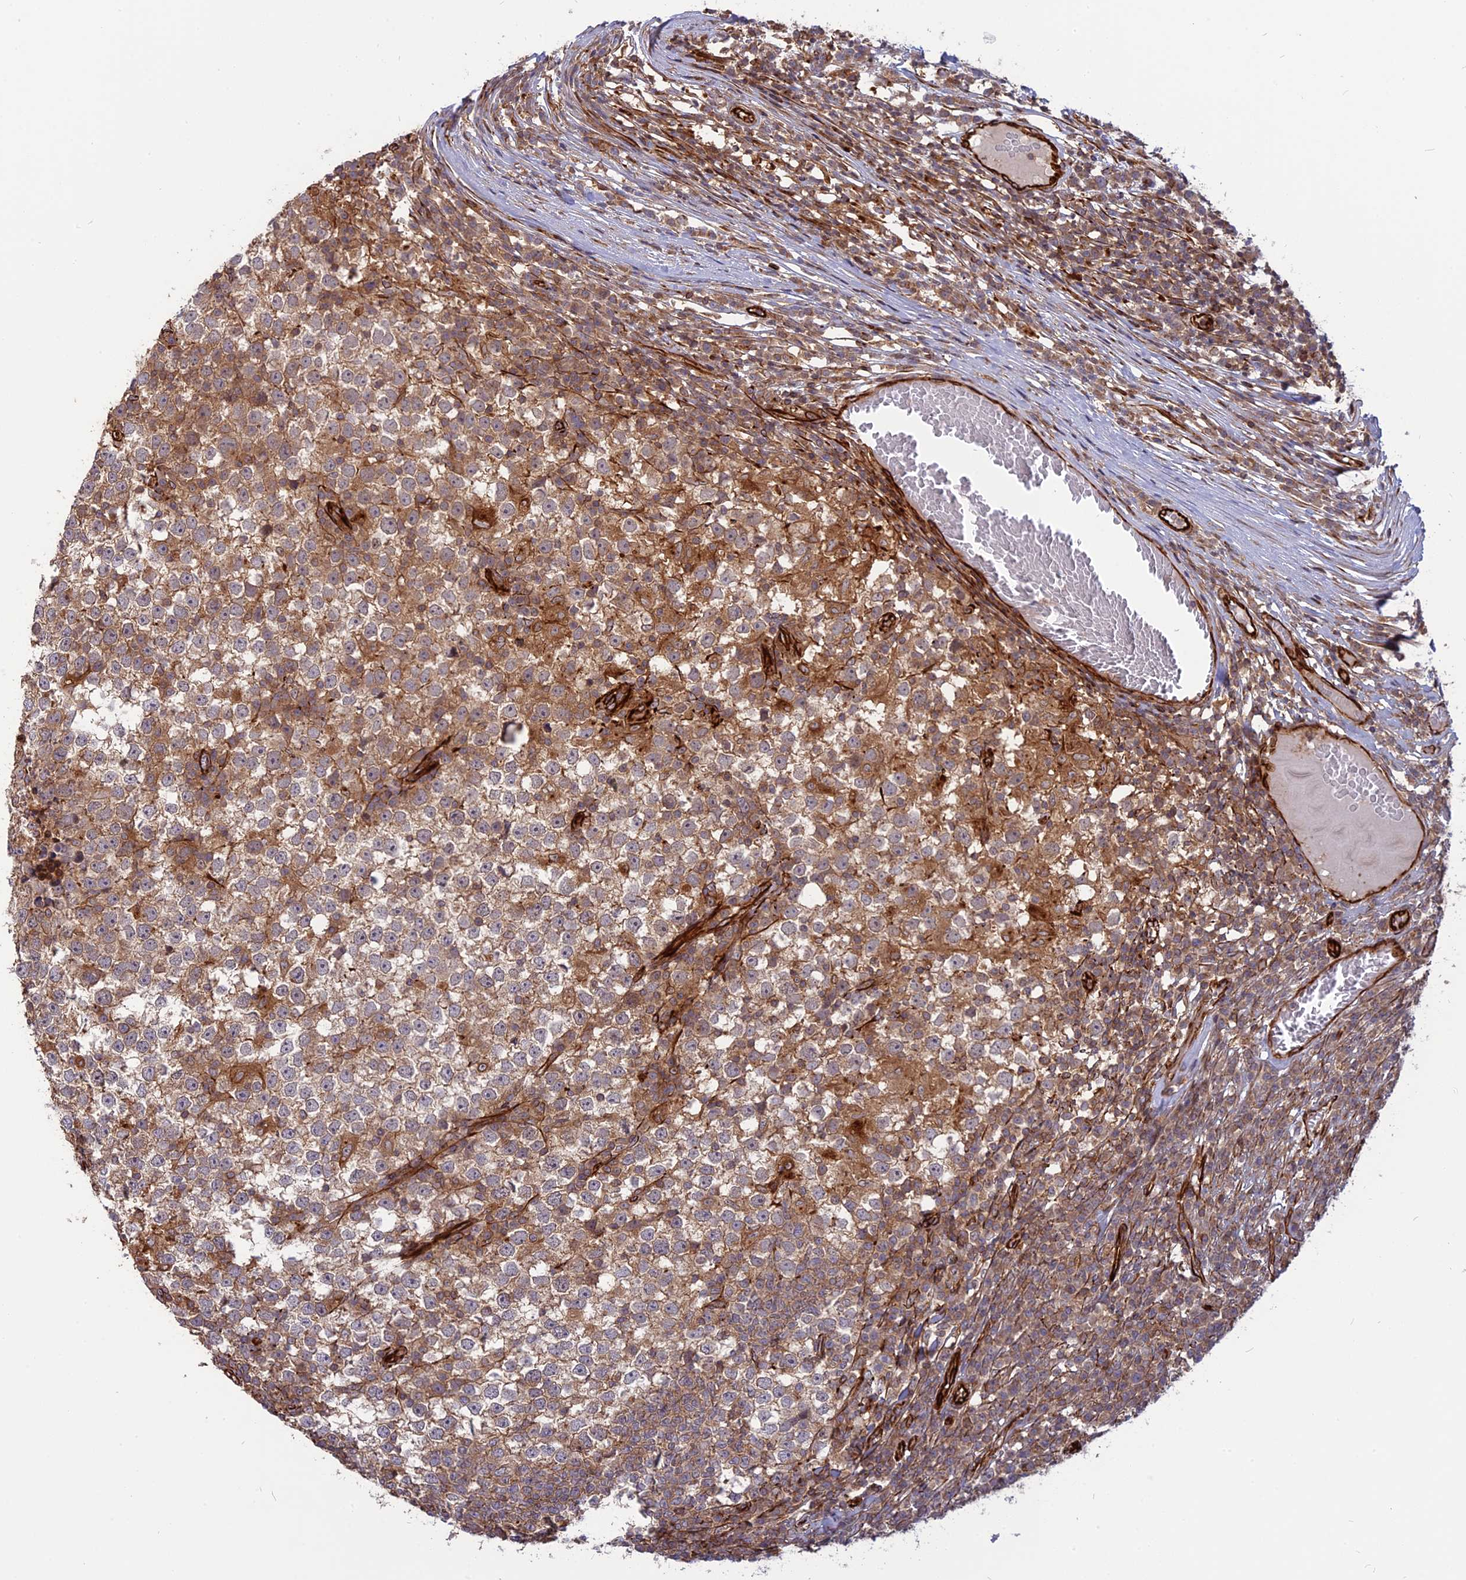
{"staining": {"intensity": "weak", "quantity": "25%-75%", "location": "cytoplasmic/membranous"}, "tissue": "testis cancer", "cell_type": "Tumor cells", "image_type": "cancer", "snomed": [{"axis": "morphology", "description": "Seminoma, NOS"}, {"axis": "topography", "description": "Testis"}], "caption": "Brown immunohistochemical staining in human testis seminoma exhibits weak cytoplasmic/membranous expression in about 25%-75% of tumor cells. (IHC, brightfield microscopy, high magnification).", "gene": "PHLDB3", "patient": {"sex": "male", "age": 65}}